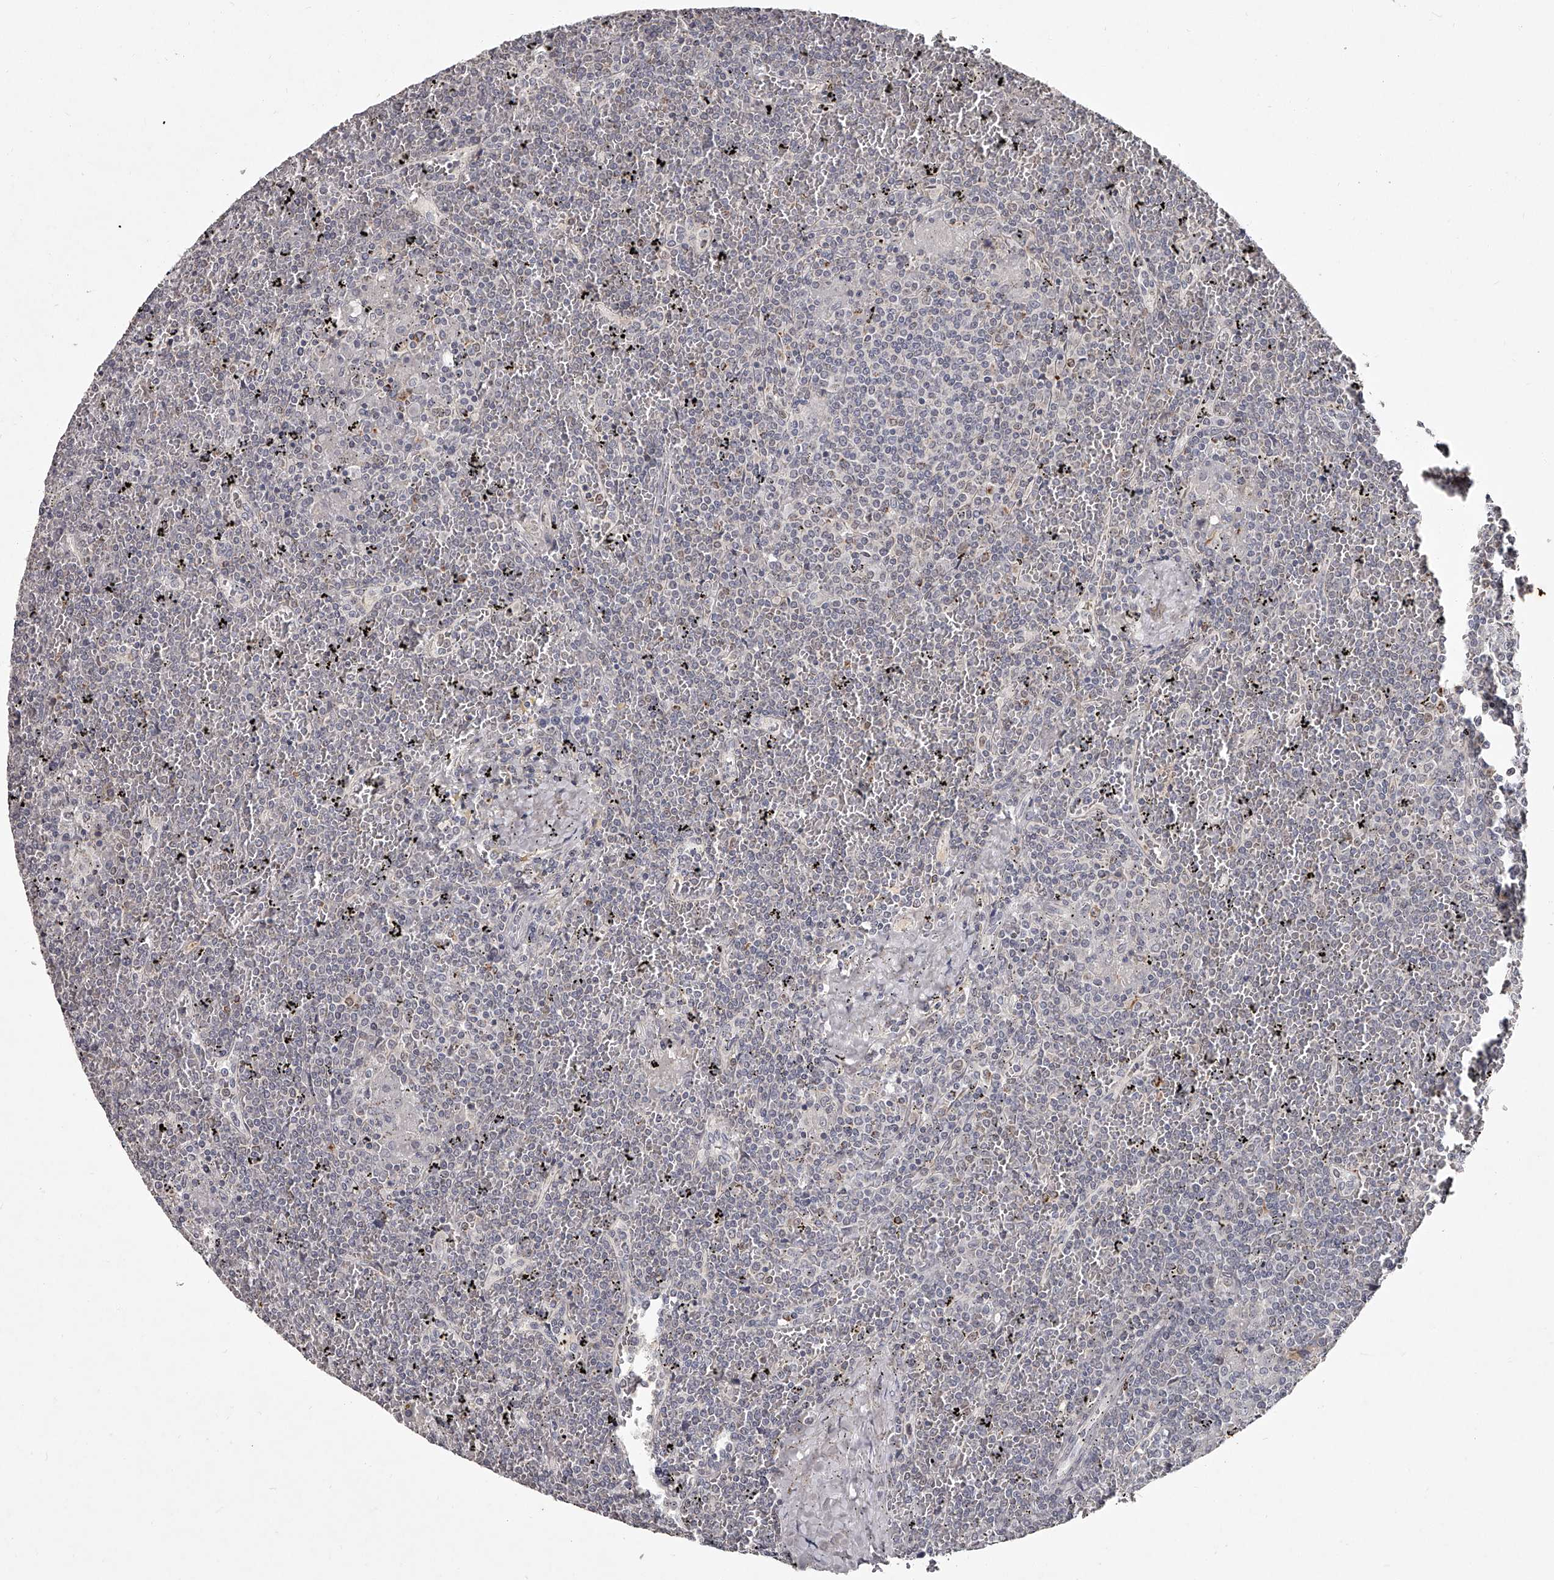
{"staining": {"intensity": "negative", "quantity": "none", "location": "none"}, "tissue": "lymphoma", "cell_type": "Tumor cells", "image_type": "cancer", "snomed": [{"axis": "morphology", "description": "Malignant lymphoma, non-Hodgkin's type, Low grade"}, {"axis": "topography", "description": "Spleen"}], "caption": "IHC micrograph of human malignant lymphoma, non-Hodgkin's type (low-grade) stained for a protein (brown), which displays no staining in tumor cells.", "gene": "NT5DC1", "patient": {"sex": "female", "age": 19}}